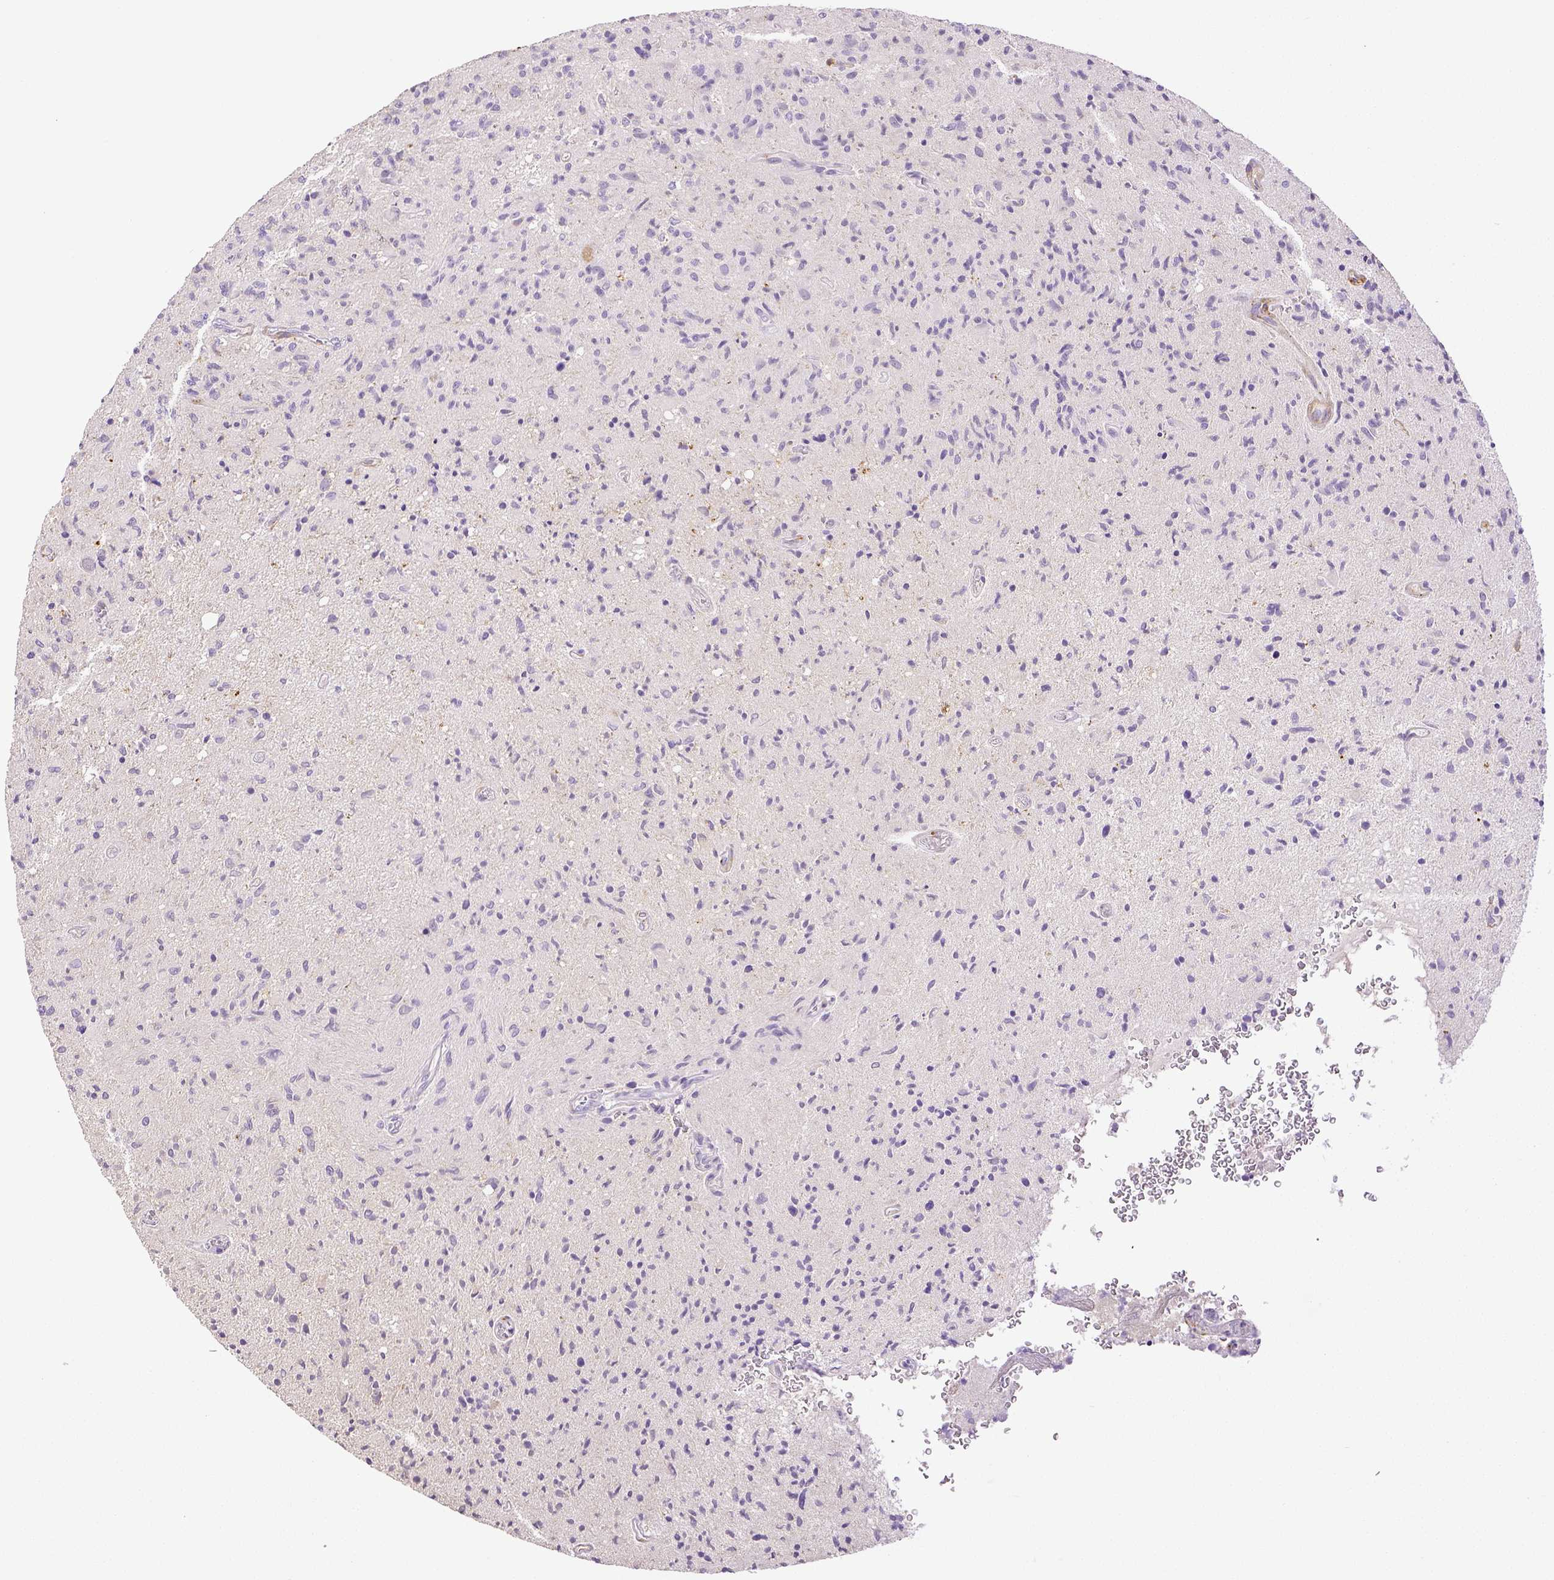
{"staining": {"intensity": "negative", "quantity": "none", "location": "none"}, "tissue": "glioma", "cell_type": "Tumor cells", "image_type": "cancer", "snomed": [{"axis": "morphology", "description": "Glioma, malignant, High grade"}, {"axis": "topography", "description": "Brain"}], "caption": "A photomicrograph of human glioma is negative for staining in tumor cells.", "gene": "THY1", "patient": {"sex": "male", "age": 54}}